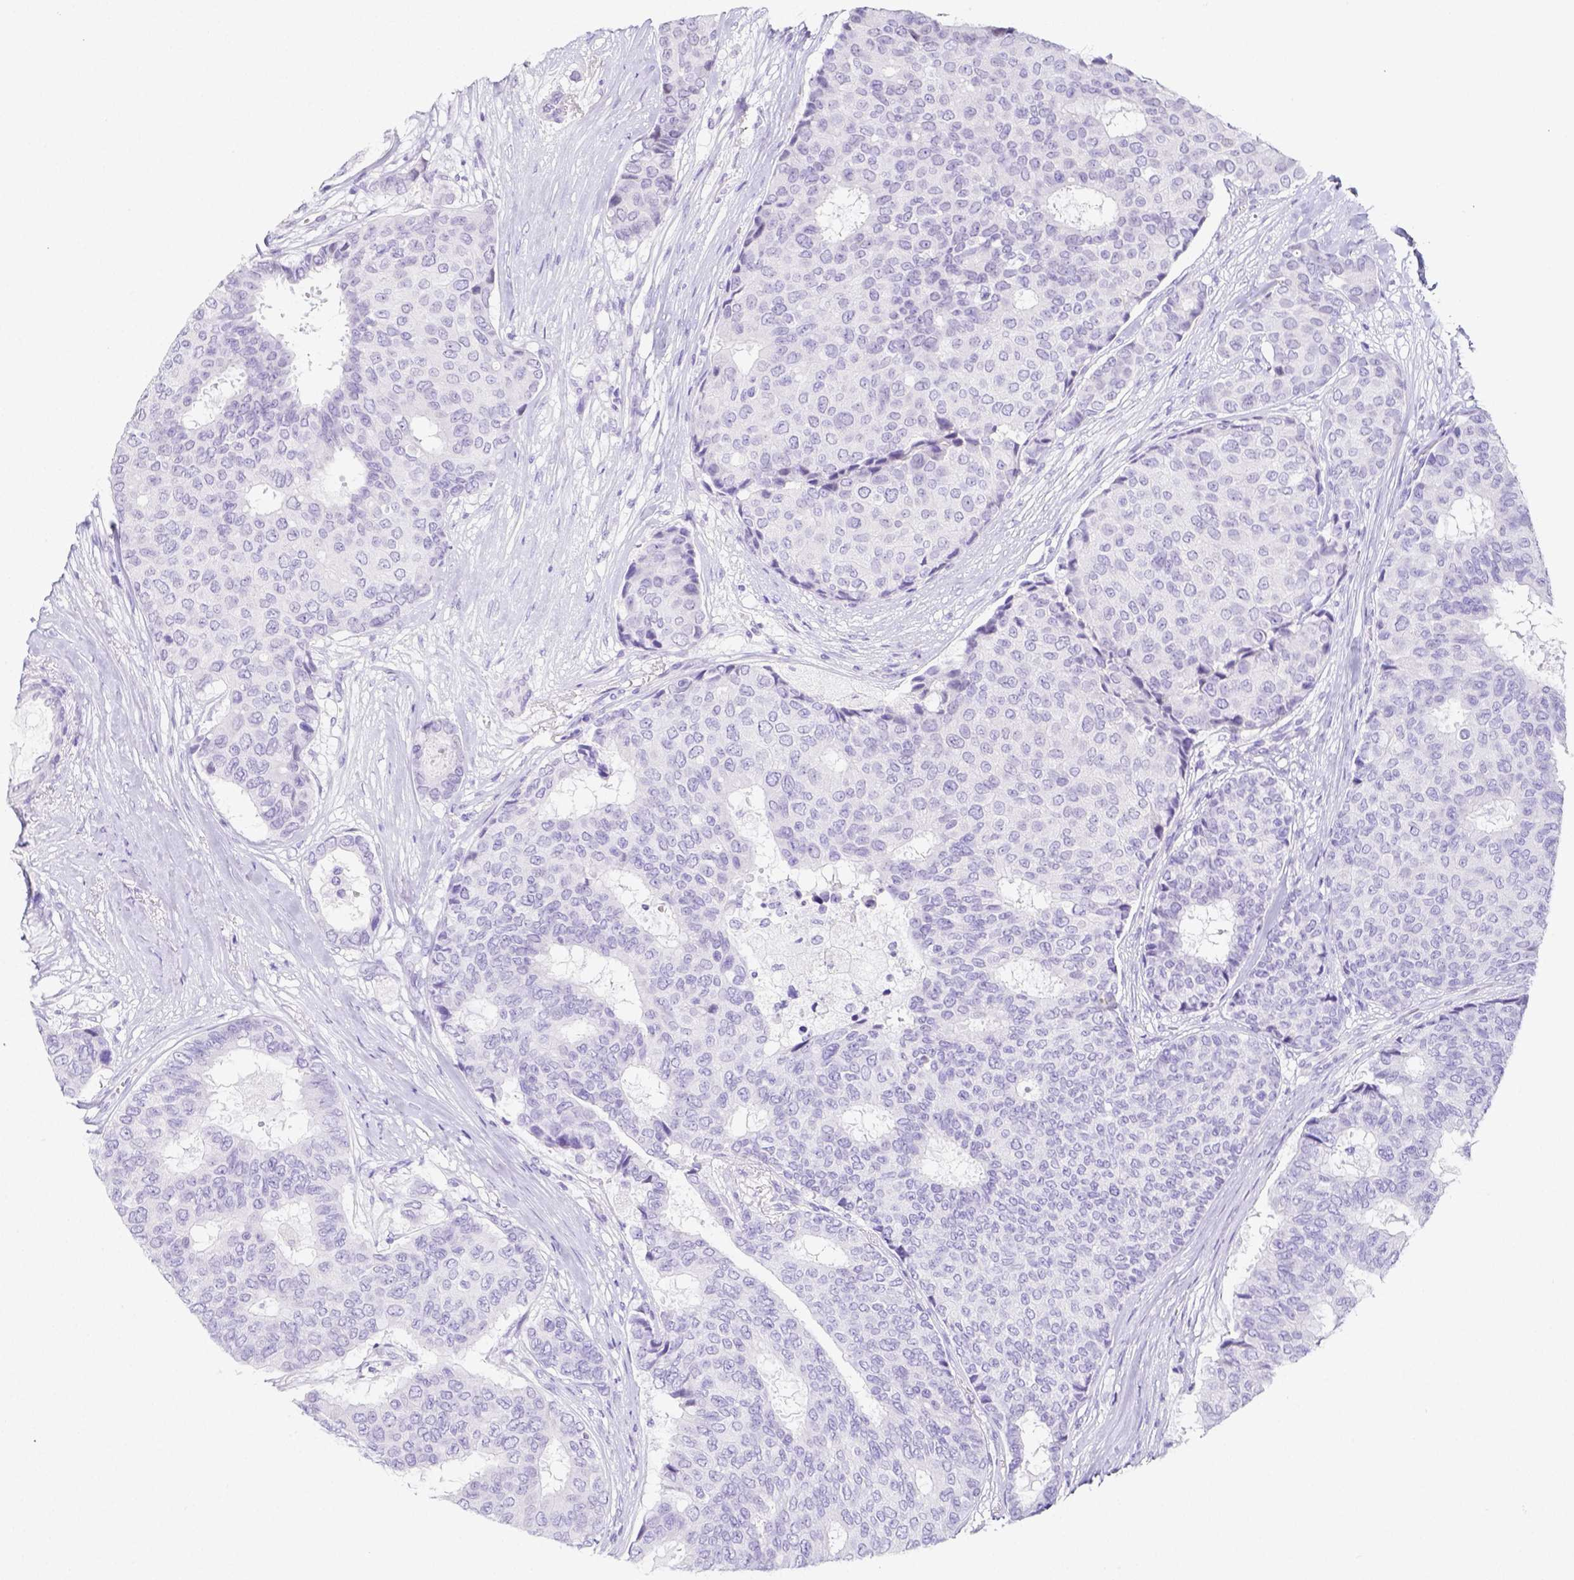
{"staining": {"intensity": "negative", "quantity": "none", "location": "none"}, "tissue": "breast cancer", "cell_type": "Tumor cells", "image_type": "cancer", "snomed": [{"axis": "morphology", "description": "Duct carcinoma"}, {"axis": "topography", "description": "Breast"}], "caption": "A high-resolution micrograph shows immunohistochemistry staining of breast cancer, which exhibits no significant positivity in tumor cells.", "gene": "ARHGAP36", "patient": {"sex": "female", "age": 75}}